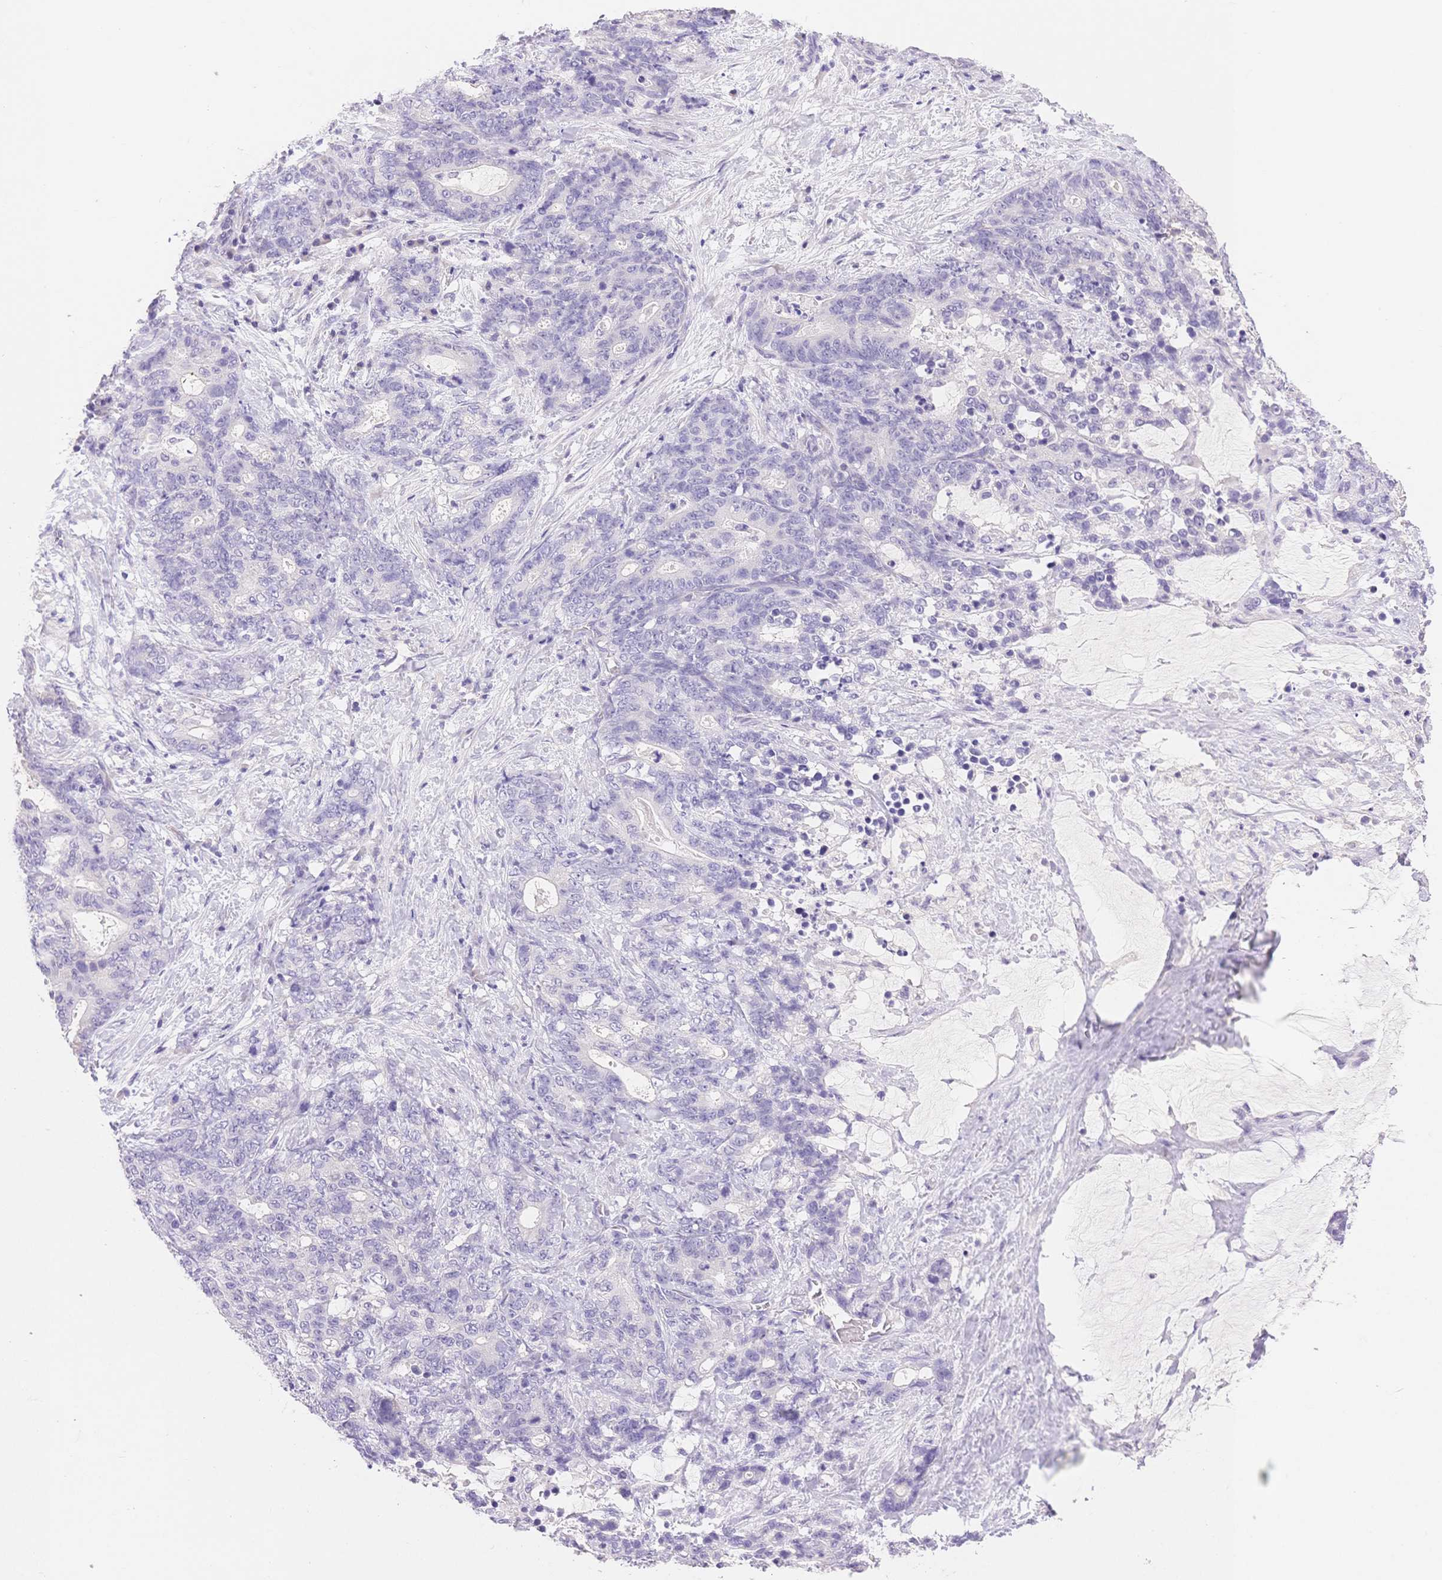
{"staining": {"intensity": "negative", "quantity": "none", "location": "none"}, "tissue": "stomach cancer", "cell_type": "Tumor cells", "image_type": "cancer", "snomed": [{"axis": "morphology", "description": "Normal tissue, NOS"}, {"axis": "morphology", "description": "Adenocarcinoma, NOS"}, {"axis": "topography", "description": "Stomach"}], "caption": "An immunohistochemistry (IHC) histopathology image of stomach cancer is shown. There is no staining in tumor cells of stomach cancer. The staining was performed using DAB to visualize the protein expression in brown, while the nuclei were stained in blue with hematoxylin (Magnification: 20x).", "gene": "MYOM1", "patient": {"sex": "female", "age": 64}}